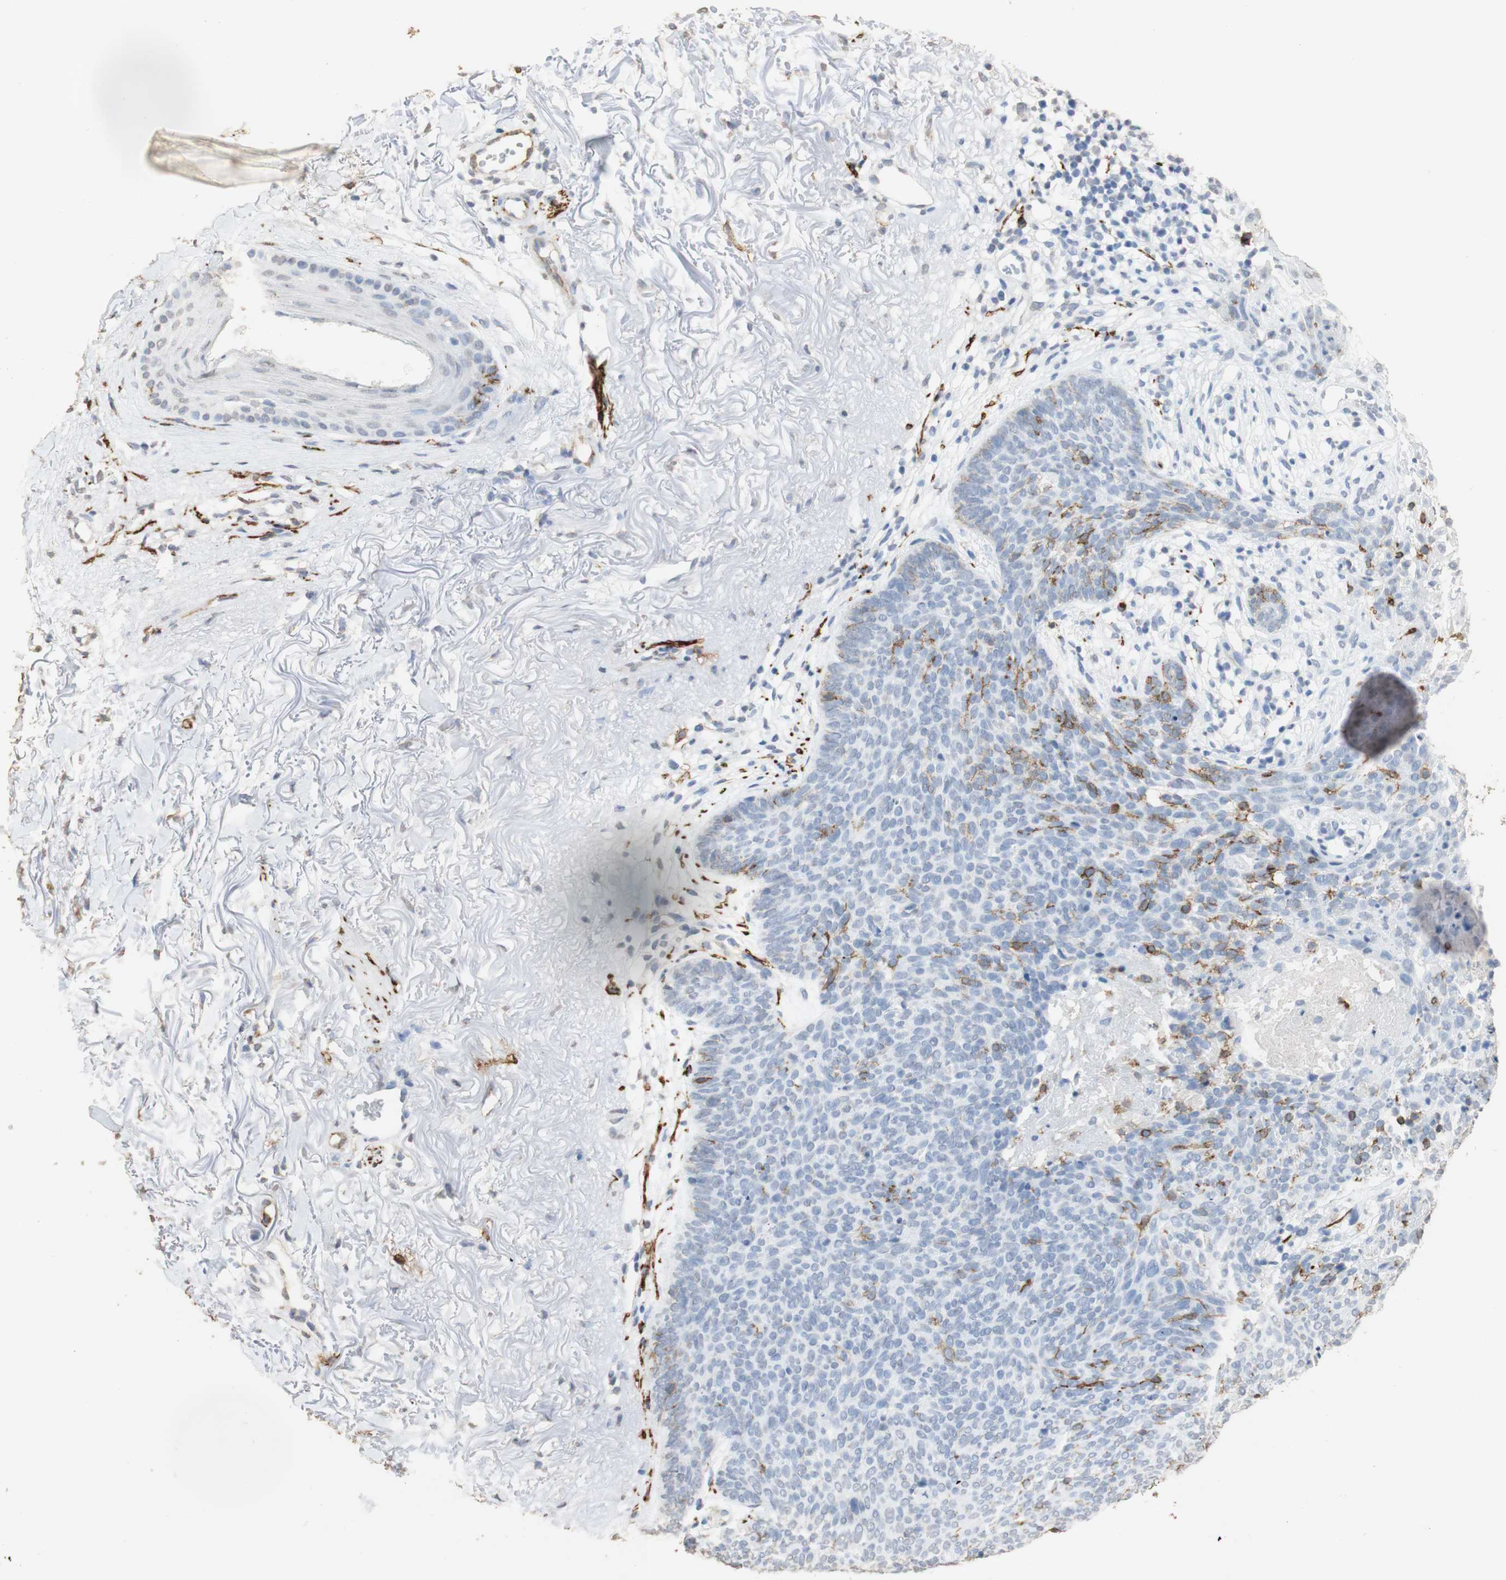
{"staining": {"intensity": "moderate", "quantity": "<25%", "location": "cytoplasmic/membranous"}, "tissue": "skin cancer", "cell_type": "Tumor cells", "image_type": "cancer", "snomed": [{"axis": "morphology", "description": "Normal tissue, NOS"}, {"axis": "morphology", "description": "Basal cell carcinoma"}, {"axis": "topography", "description": "Skin"}], "caption": "Protein staining of skin cancer (basal cell carcinoma) tissue demonstrates moderate cytoplasmic/membranous expression in approximately <25% of tumor cells. Nuclei are stained in blue.", "gene": "L1CAM", "patient": {"sex": "female", "age": 70}}